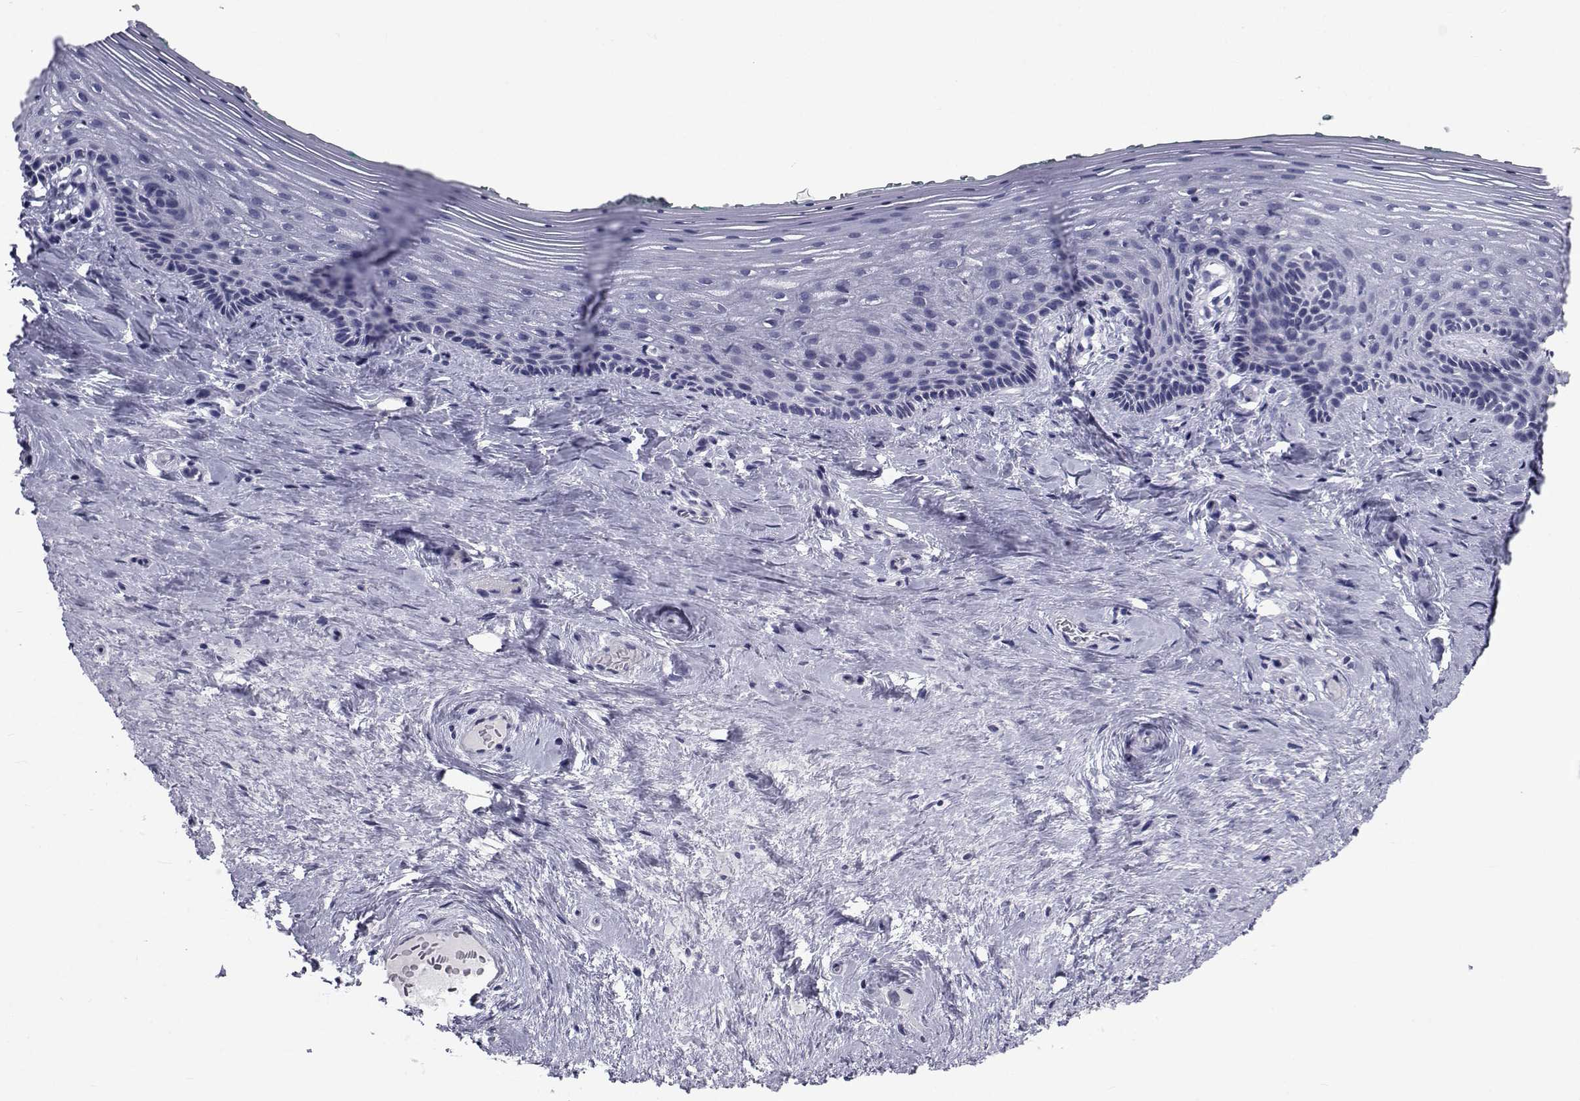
{"staining": {"intensity": "negative", "quantity": "none", "location": "none"}, "tissue": "vagina", "cell_type": "Squamous epithelial cells", "image_type": "normal", "snomed": [{"axis": "morphology", "description": "Normal tissue, NOS"}, {"axis": "topography", "description": "Vagina"}], "caption": "IHC image of normal human vagina stained for a protein (brown), which displays no expression in squamous epithelial cells.", "gene": "CHRNA1", "patient": {"sex": "female", "age": 45}}